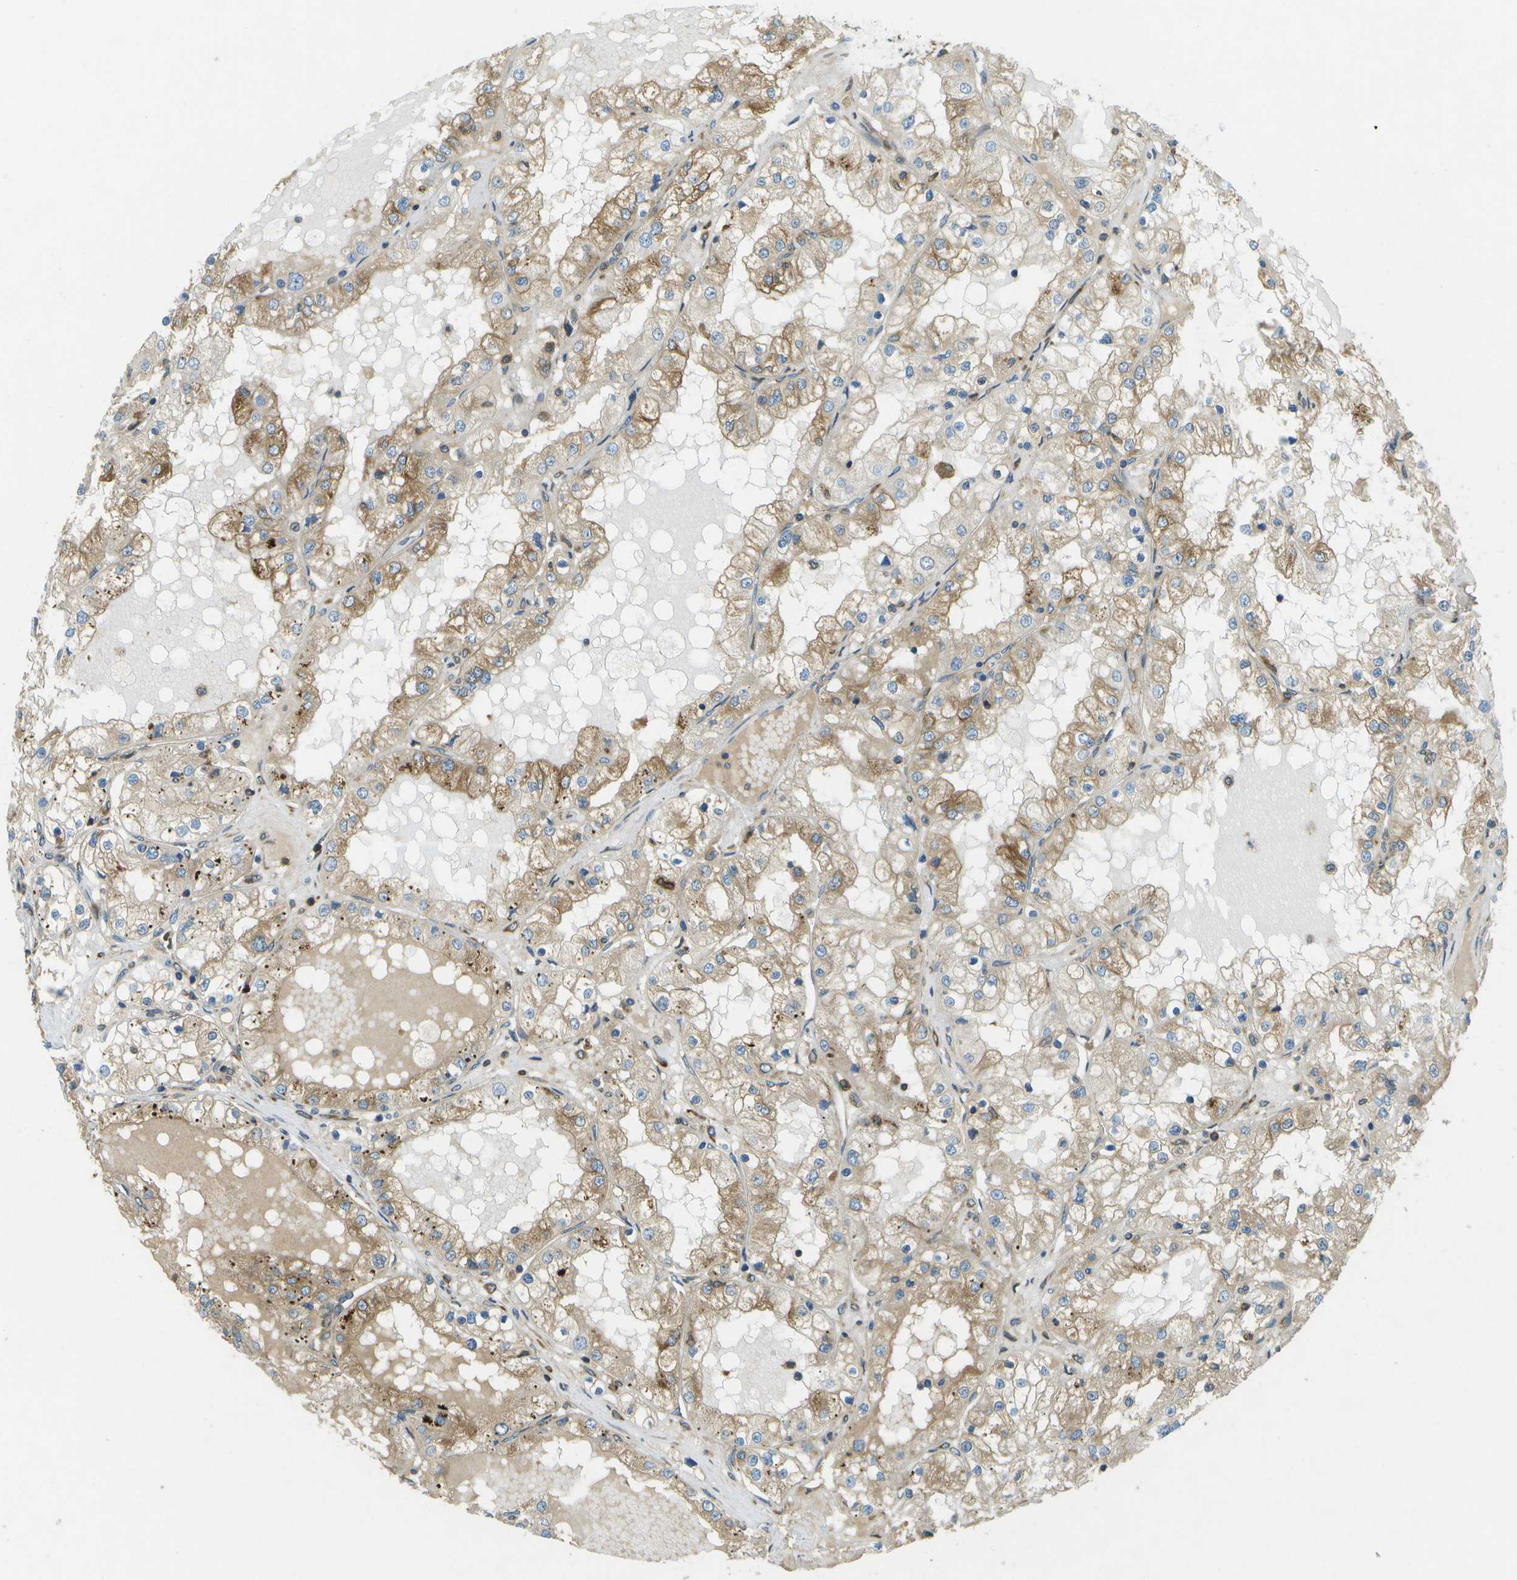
{"staining": {"intensity": "weak", "quantity": "25%-75%", "location": "cytoplasmic/membranous"}, "tissue": "renal cancer", "cell_type": "Tumor cells", "image_type": "cancer", "snomed": [{"axis": "morphology", "description": "Adenocarcinoma, NOS"}, {"axis": "topography", "description": "Kidney"}], "caption": "Brown immunohistochemical staining in human renal cancer displays weak cytoplasmic/membranous positivity in about 25%-75% of tumor cells.", "gene": "TMTC1", "patient": {"sex": "male", "age": 68}}